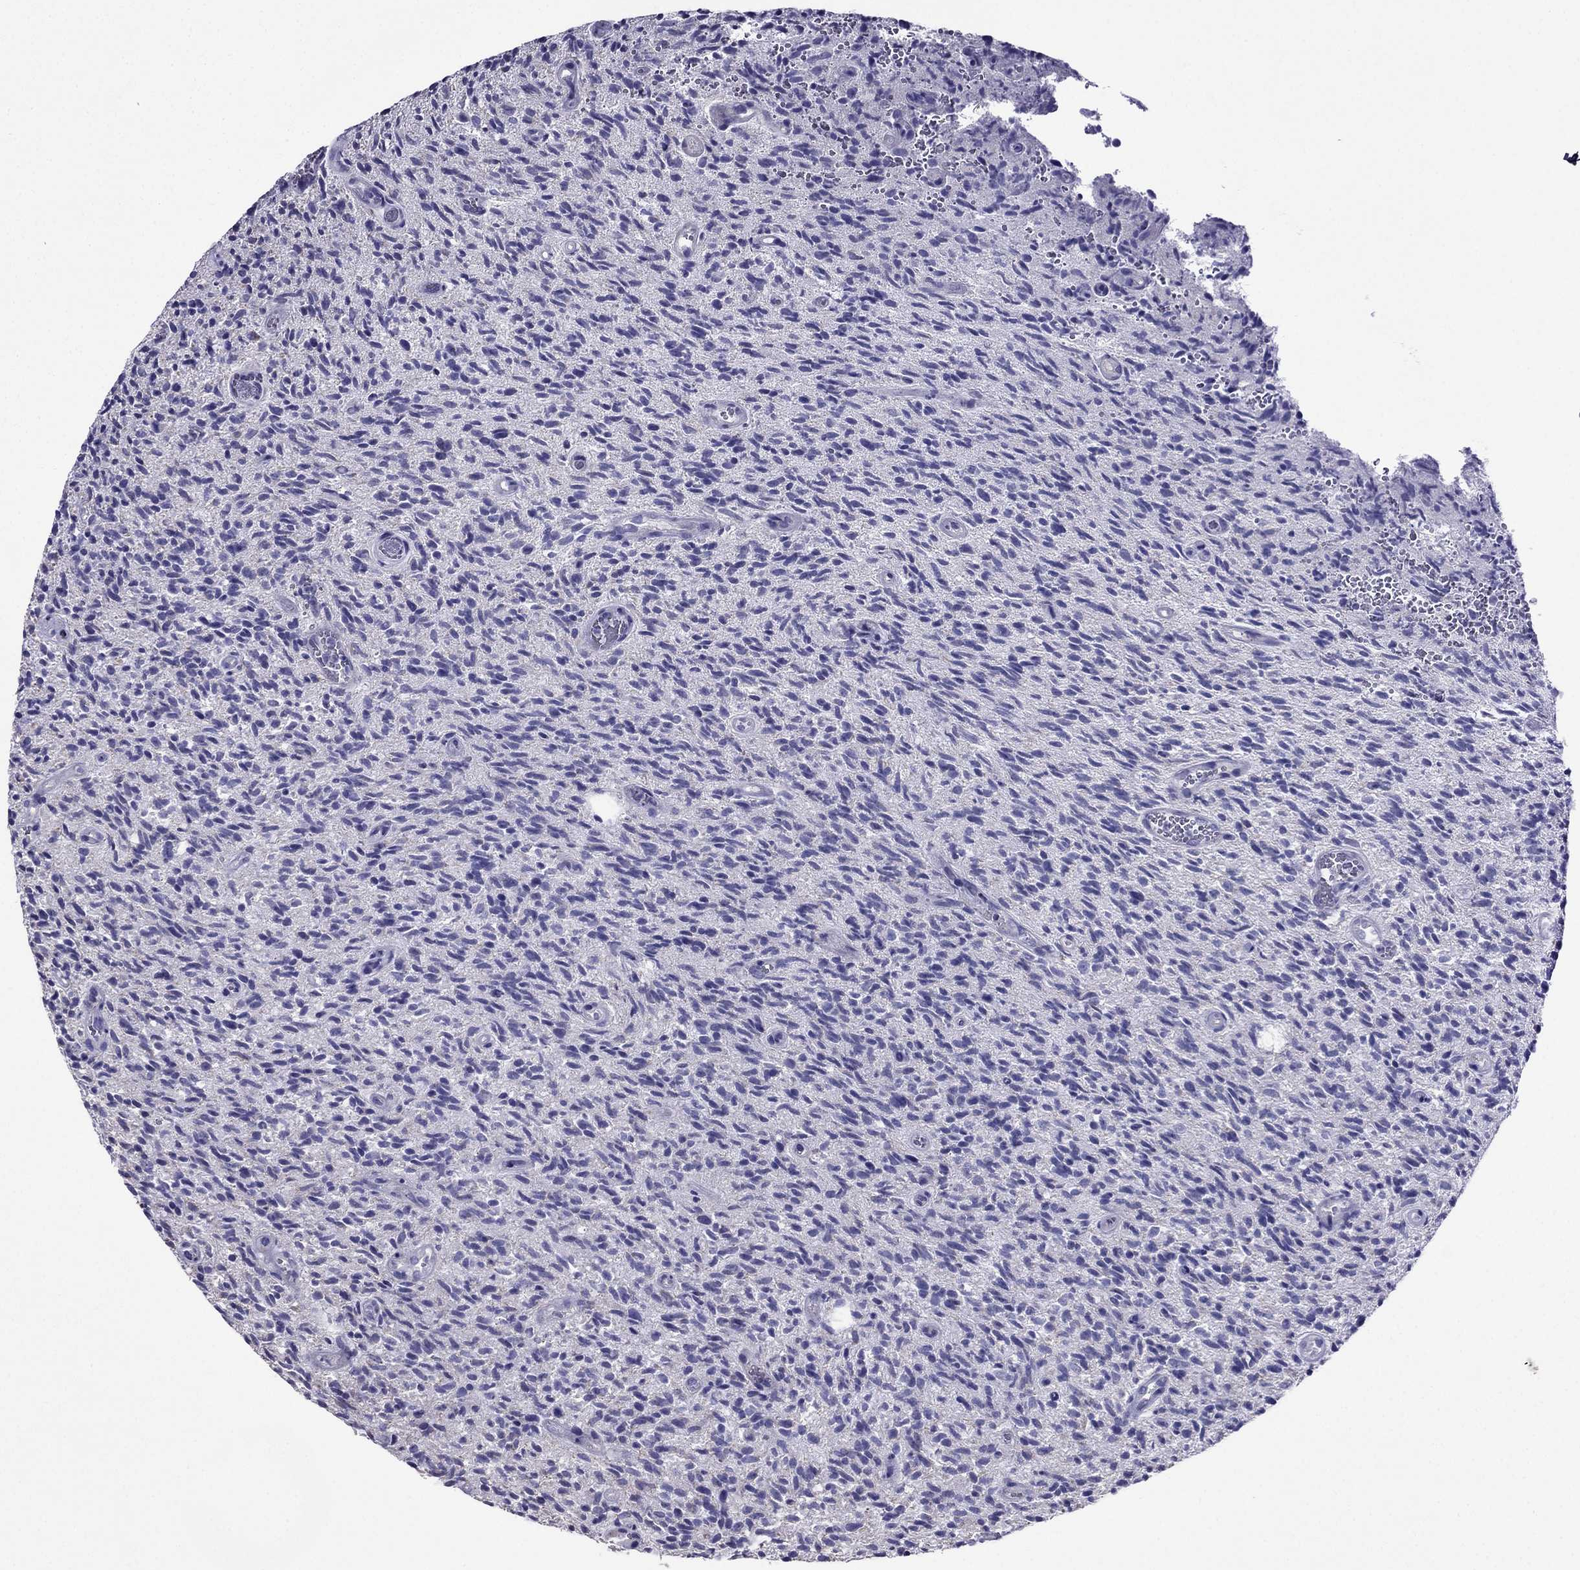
{"staining": {"intensity": "negative", "quantity": "none", "location": "none"}, "tissue": "glioma", "cell_type": "Tumor cells", "image_type": "cancer", "snomed": [{"axis": "morphology", "description": "Glioma, malignant, High grade"}, {"axis": "topography", "description": "Brain"}], "caption": "DAB immunohistochemical staining of human malignant glioma (high-grade) shows no significant positivity in tumor cells.", "gene": "DSC1", "patient": {"sex": "male", "age": 64}}